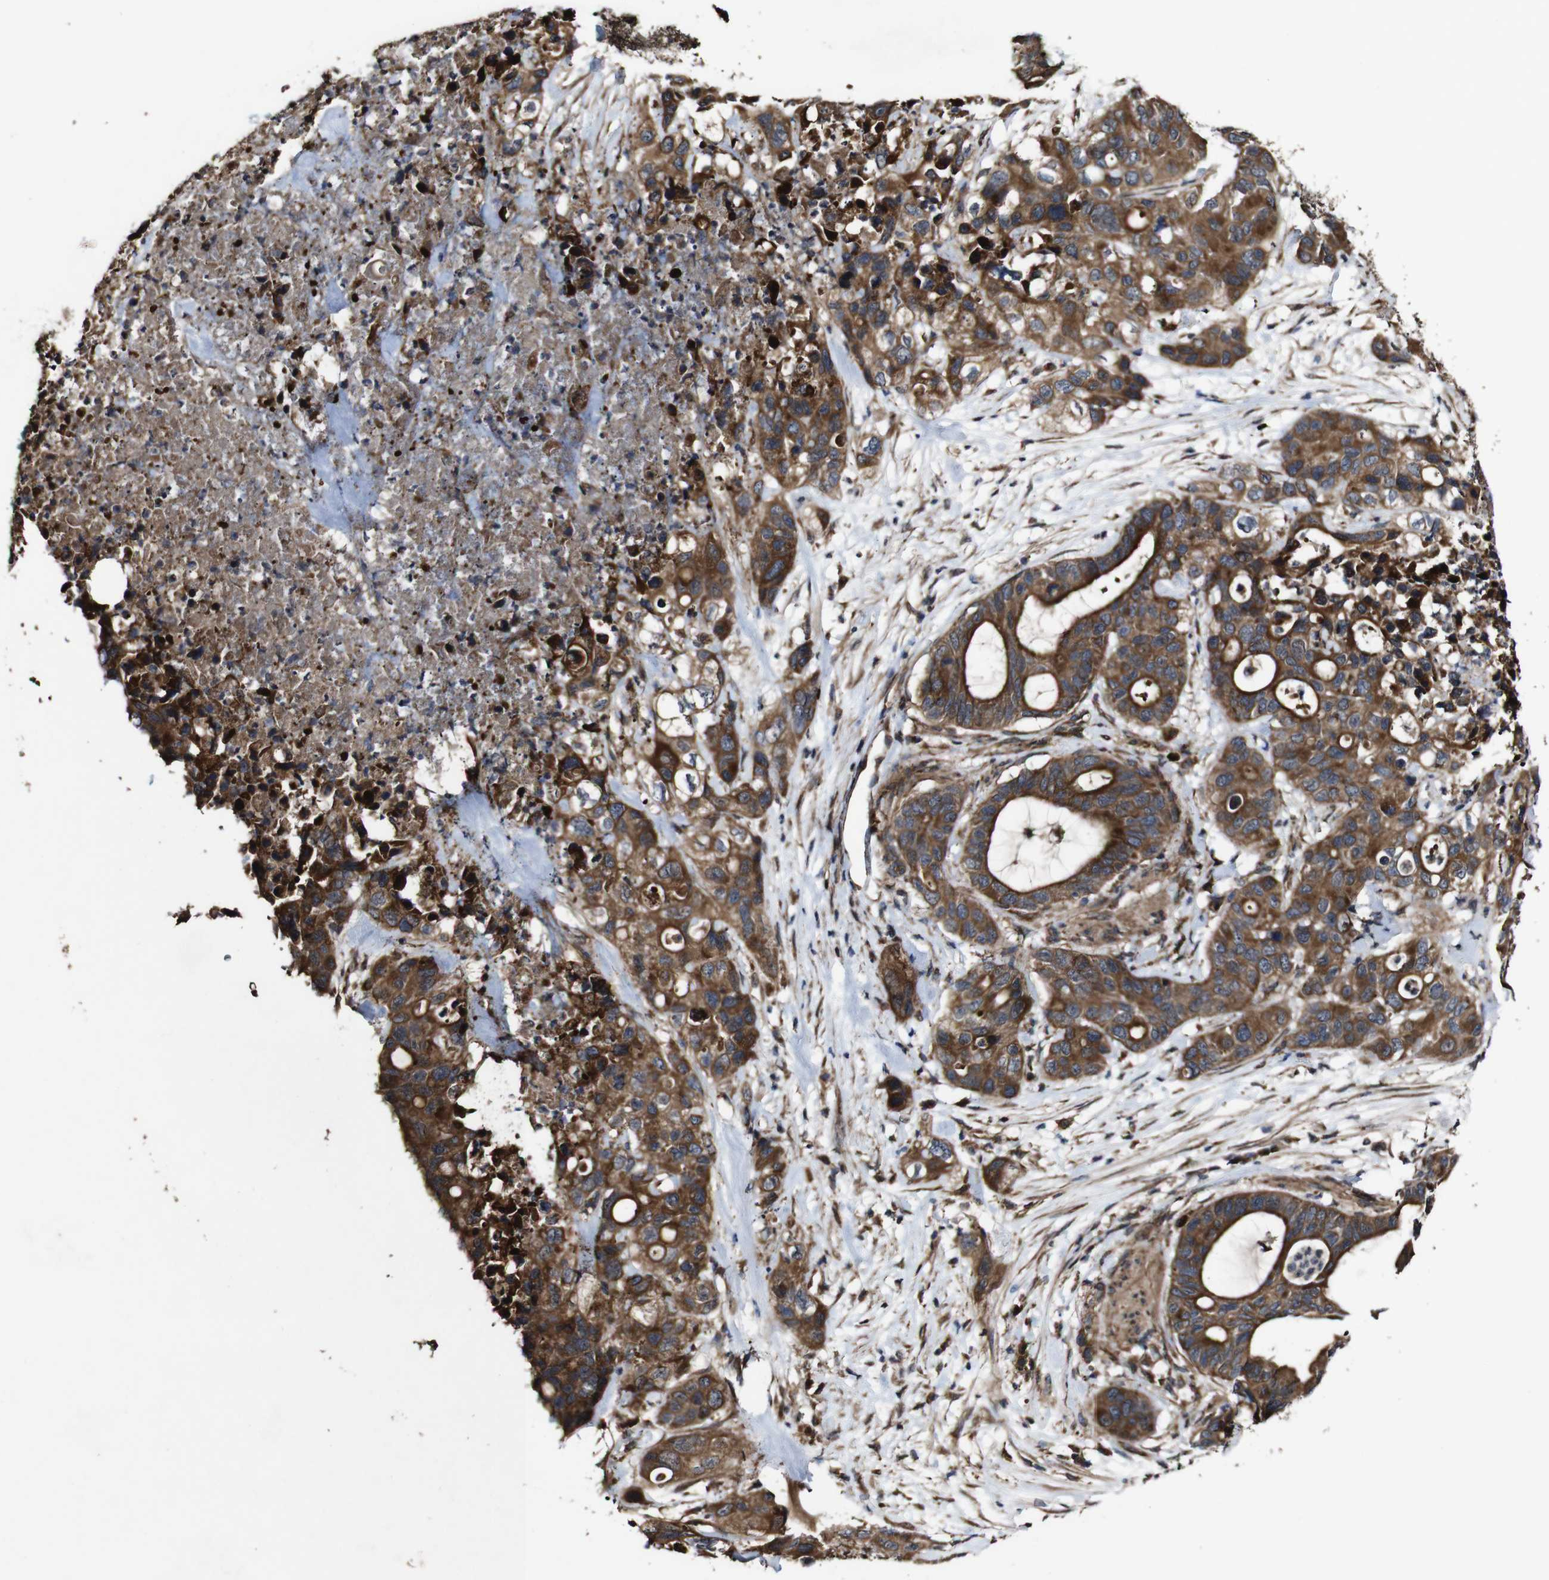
{"staining": {"intensity": "strong", "quantity": "25%-75%", "location": "cytoplasmic/membranous"}, "tissue": "pancreatic cancer", "cell_type": "Tumor cells", "image_type": "cancer", "snomed": [{"axis": "morphology", "description": "Adenocarcinoma, NOS"}, {"axis": "topography", "description": "Pancreas"}], "caption": "Pancreatic cancer (adenocarcinoma) was stained to show a protein in brown. There is high levels of strong cytoplasmic/membranous staining in about 25%-75% of tumor cells.", "gene": "BTN3A3", "patient": {"sex": "female", "age": 71}}